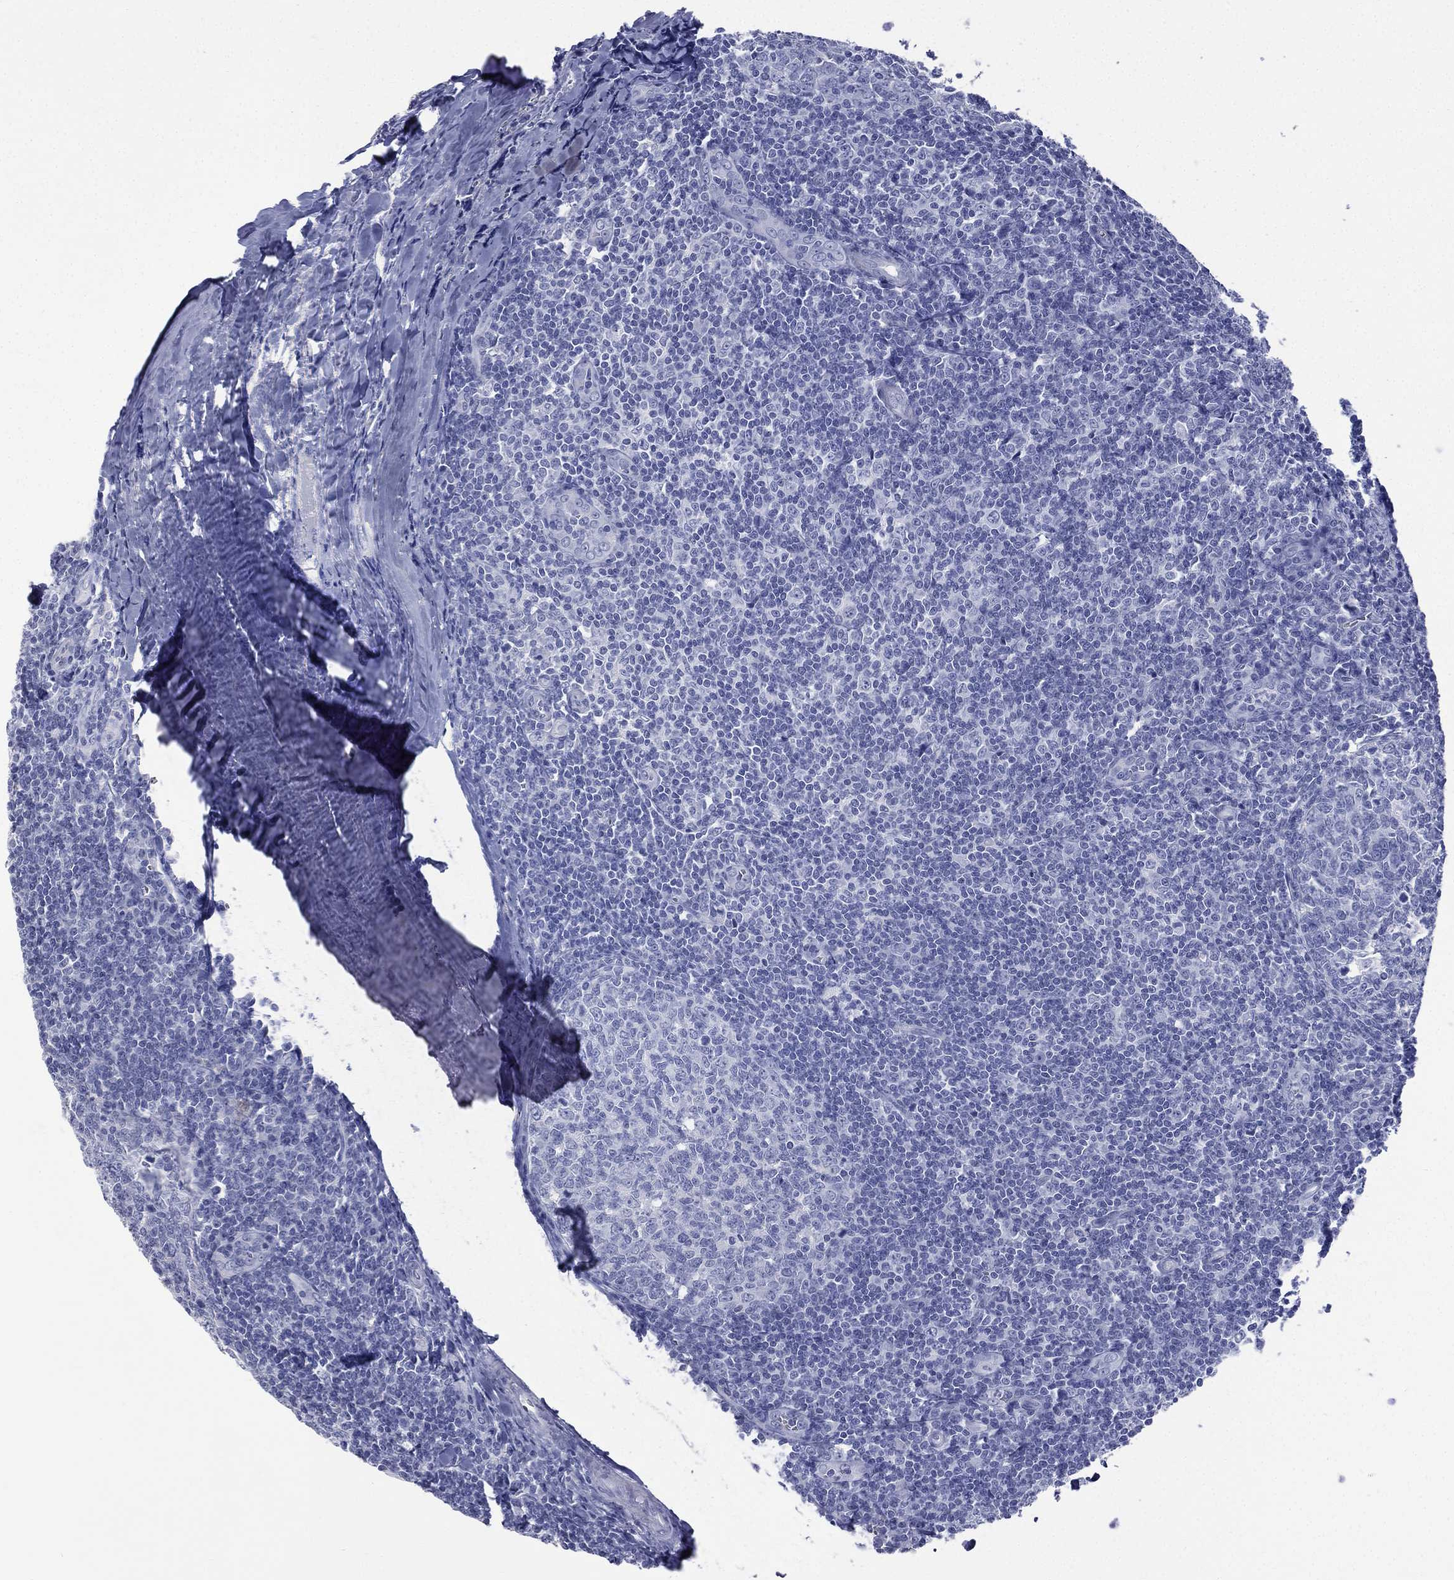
{"staining": {"intensity": "negative", "quantity": "none", "location": "none"}, "tissue": "tonsil", "cell_type": "Germinal center cells", "image_type": "normal", "snomed": [{"axis": "morphology", "description": "Normal tissue, NOS"}, {"axis": "topography", "description": "Tonsil"}], "caption": "Immunohistochemical staining of benign human tonsil exhibits no significant positivity in germinal center cells. (DAB (3,3'-diaminobenzidine) immunohistochemistry (IHC), high magnification).", "gene": "CES2", "patient": {"sex": "male", "age": 20}}